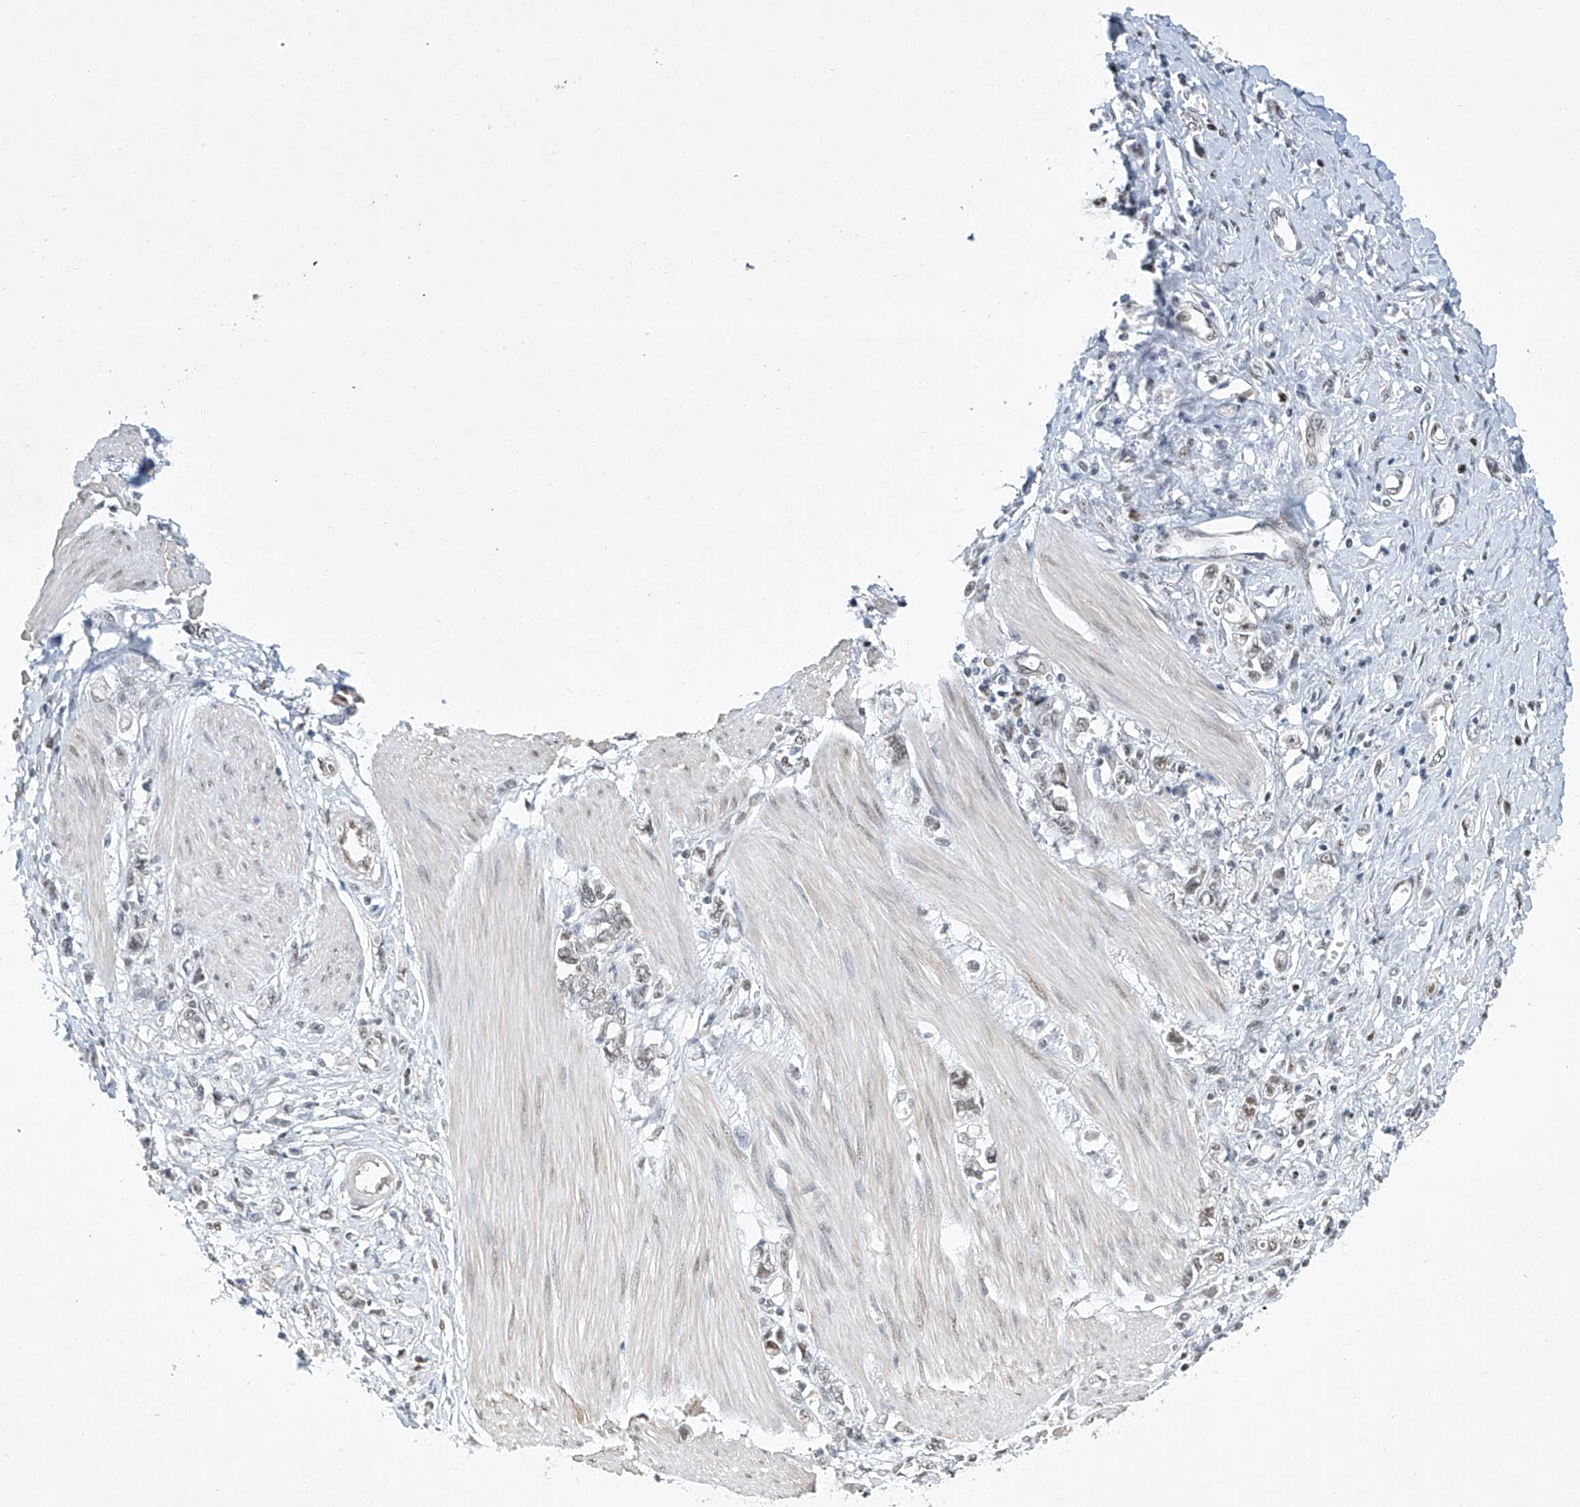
{"staining": {"intensity": "weak", "quantity": "<25%", "location": "nuclear"}, "tissue": "stomach cancer", "cell_type": "Tumor cells", "image_type": "cancer", "snomed": [{"axis": "morphology", "description": "Adenocarcinoma, NOS"}, {"axis": "topography", "description": "Stomach"}], "caption": "DAB (3,3'-diaminobenzidine) immunohistochemical staining of human stomach cancer (adenocarcinoma) exhibits no significant staining in tumor cells.", "gene": "TAF8", "patient": {"sex": "female", "age": 76}}